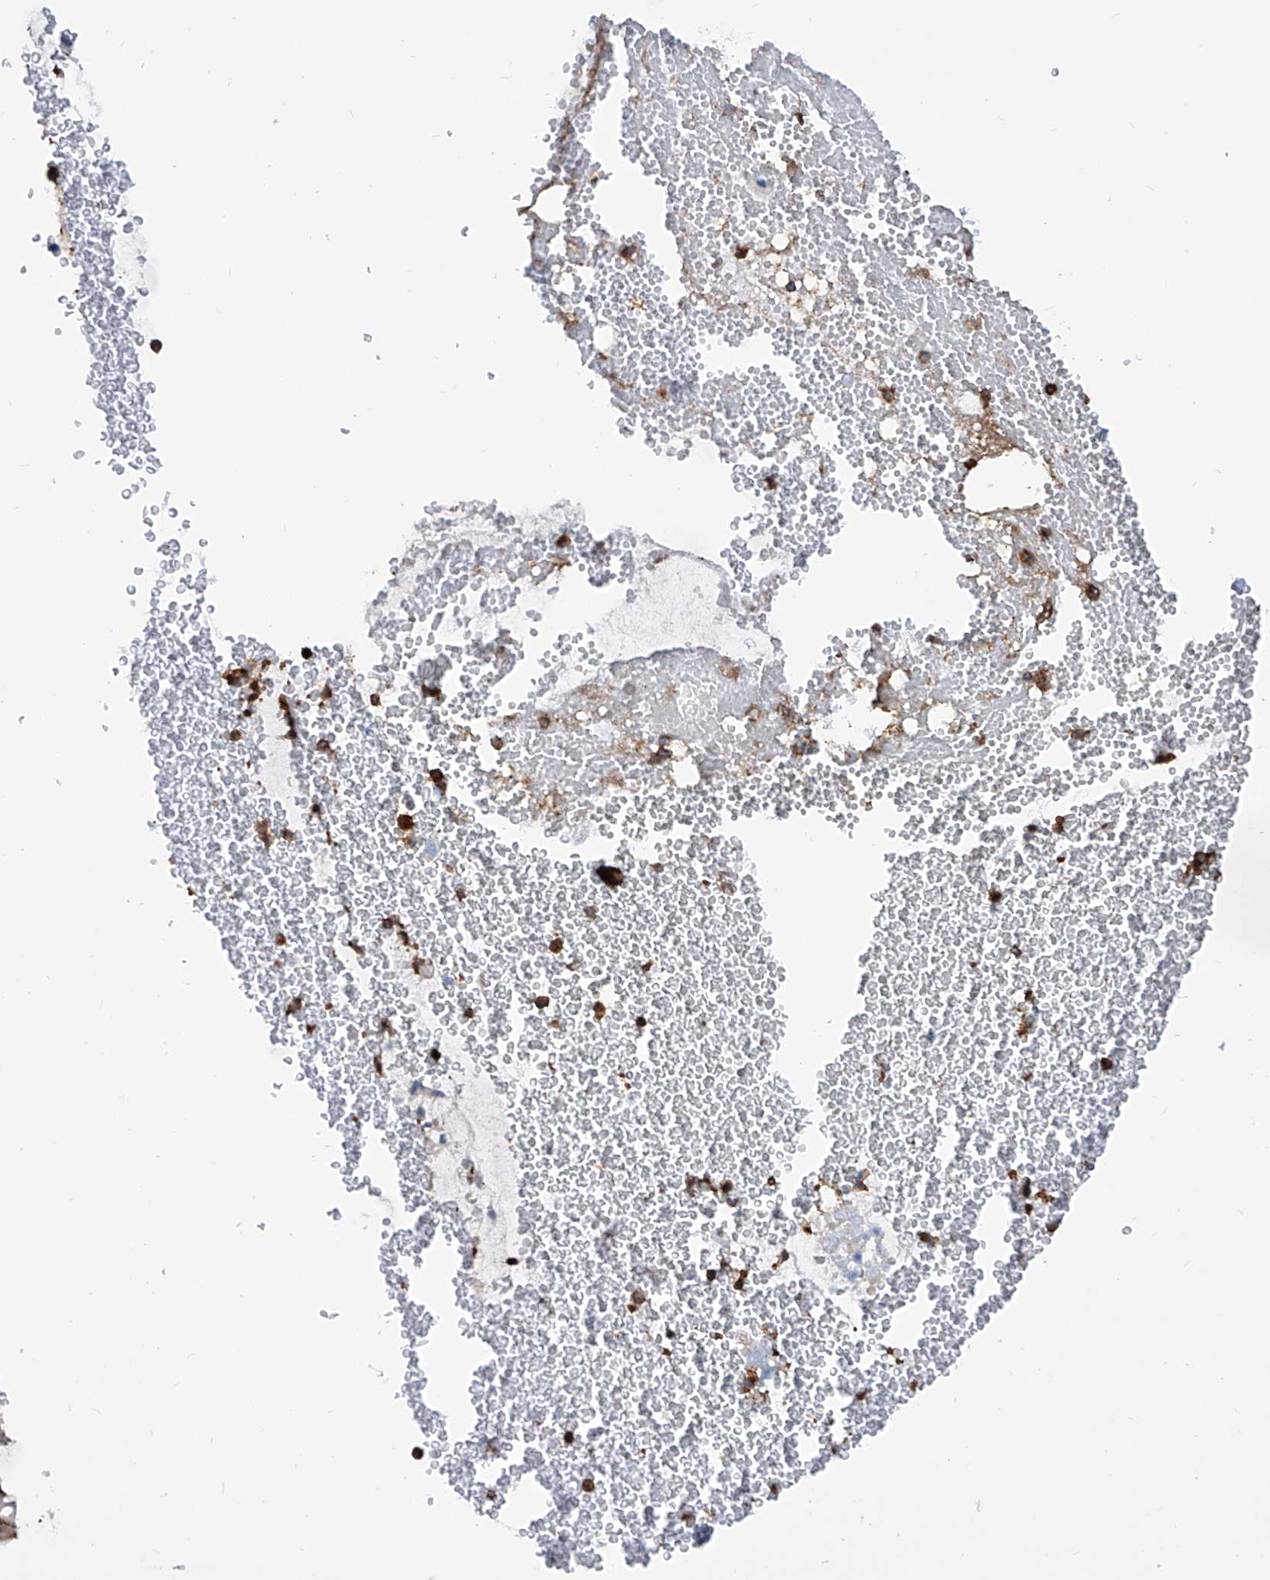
{"staining": {"intensity": "weak", "quantity": "25%-75%", "location": "cytoplasmic/membranous"}, "tissue": "bronchus", "cell_type": "Respiratory epithelial cells", "image_type": "normal", "snomed": [{"axis": "morphology", "description": "Normal tissue, NOS"}, {"axis": "morphology", "description": "Squamous cell carcinoma, NOS"}, {"axis": "topography", "description": "Lymph node"}, {"axis": "topography", "description": "Bronchus"}, {"axis": "topography", "description": "Lung"}], "caption": "Bronchus stained for a protein (brown) displays weak cytoplasmic/membranous positive positivity in about 25%-75% of respiratory epithelial cells.", "gene": "ZNF484", "patient": {"sex": "male", "age": 66}}